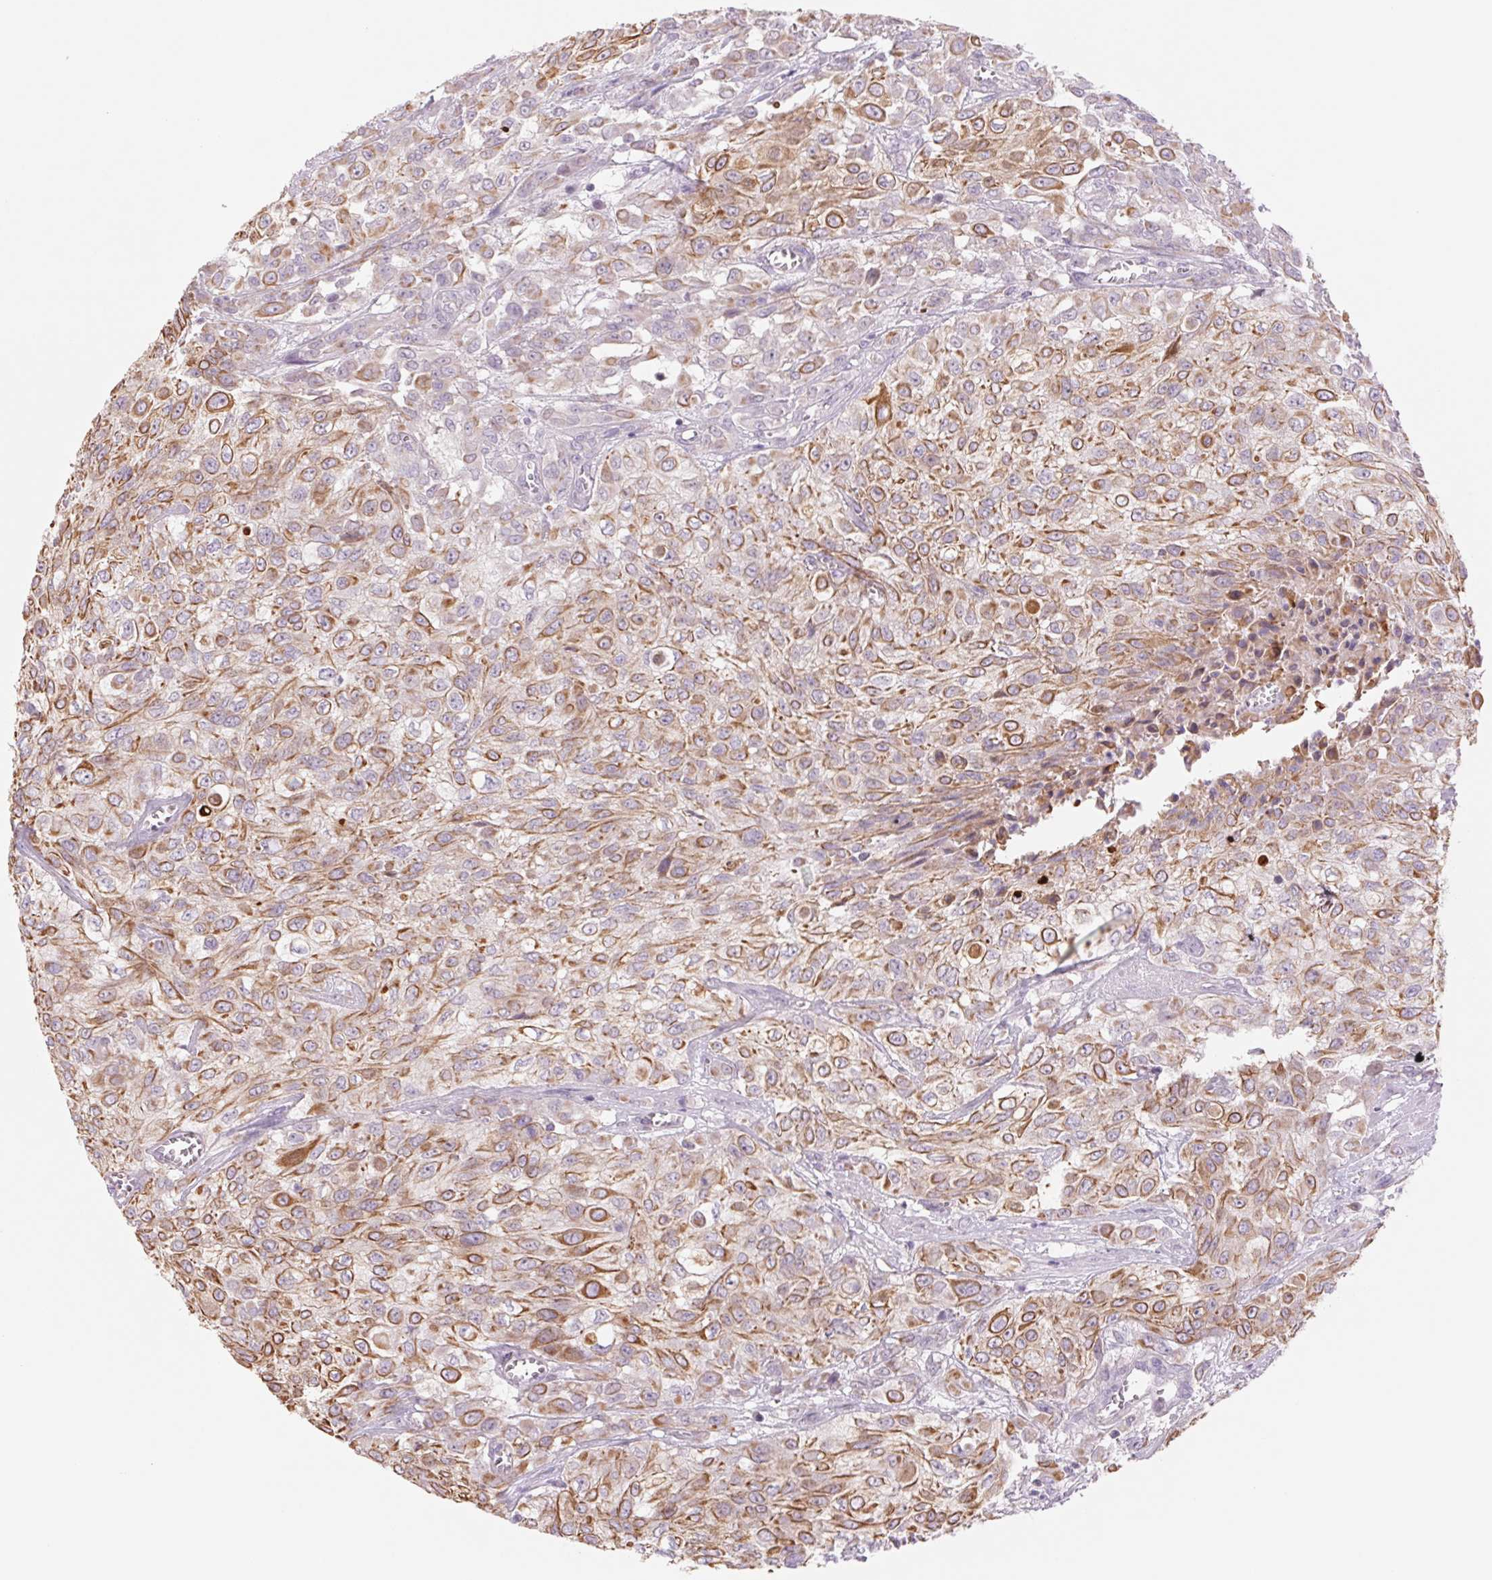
{"staining": {"intensity": "moderate", "quantity": ">75%", "location": "cytoplasmic/membranous"}, "tissue": "urothelial cancer", "cell_type": "Tumor cells", "image_type": "cancer", "snomed": [{"axis": "morphology", "description": "Urothelial carcinoma, High grade"}, {"axis": "topography", "description": "Urinary bladder"}], "caption": "Human high-grade urothelial carcinoma stained with a protein marker shows moderate staining in tumor cells.", "gene": "KRT1", "patient": {"sex": "male", "age": 57}}